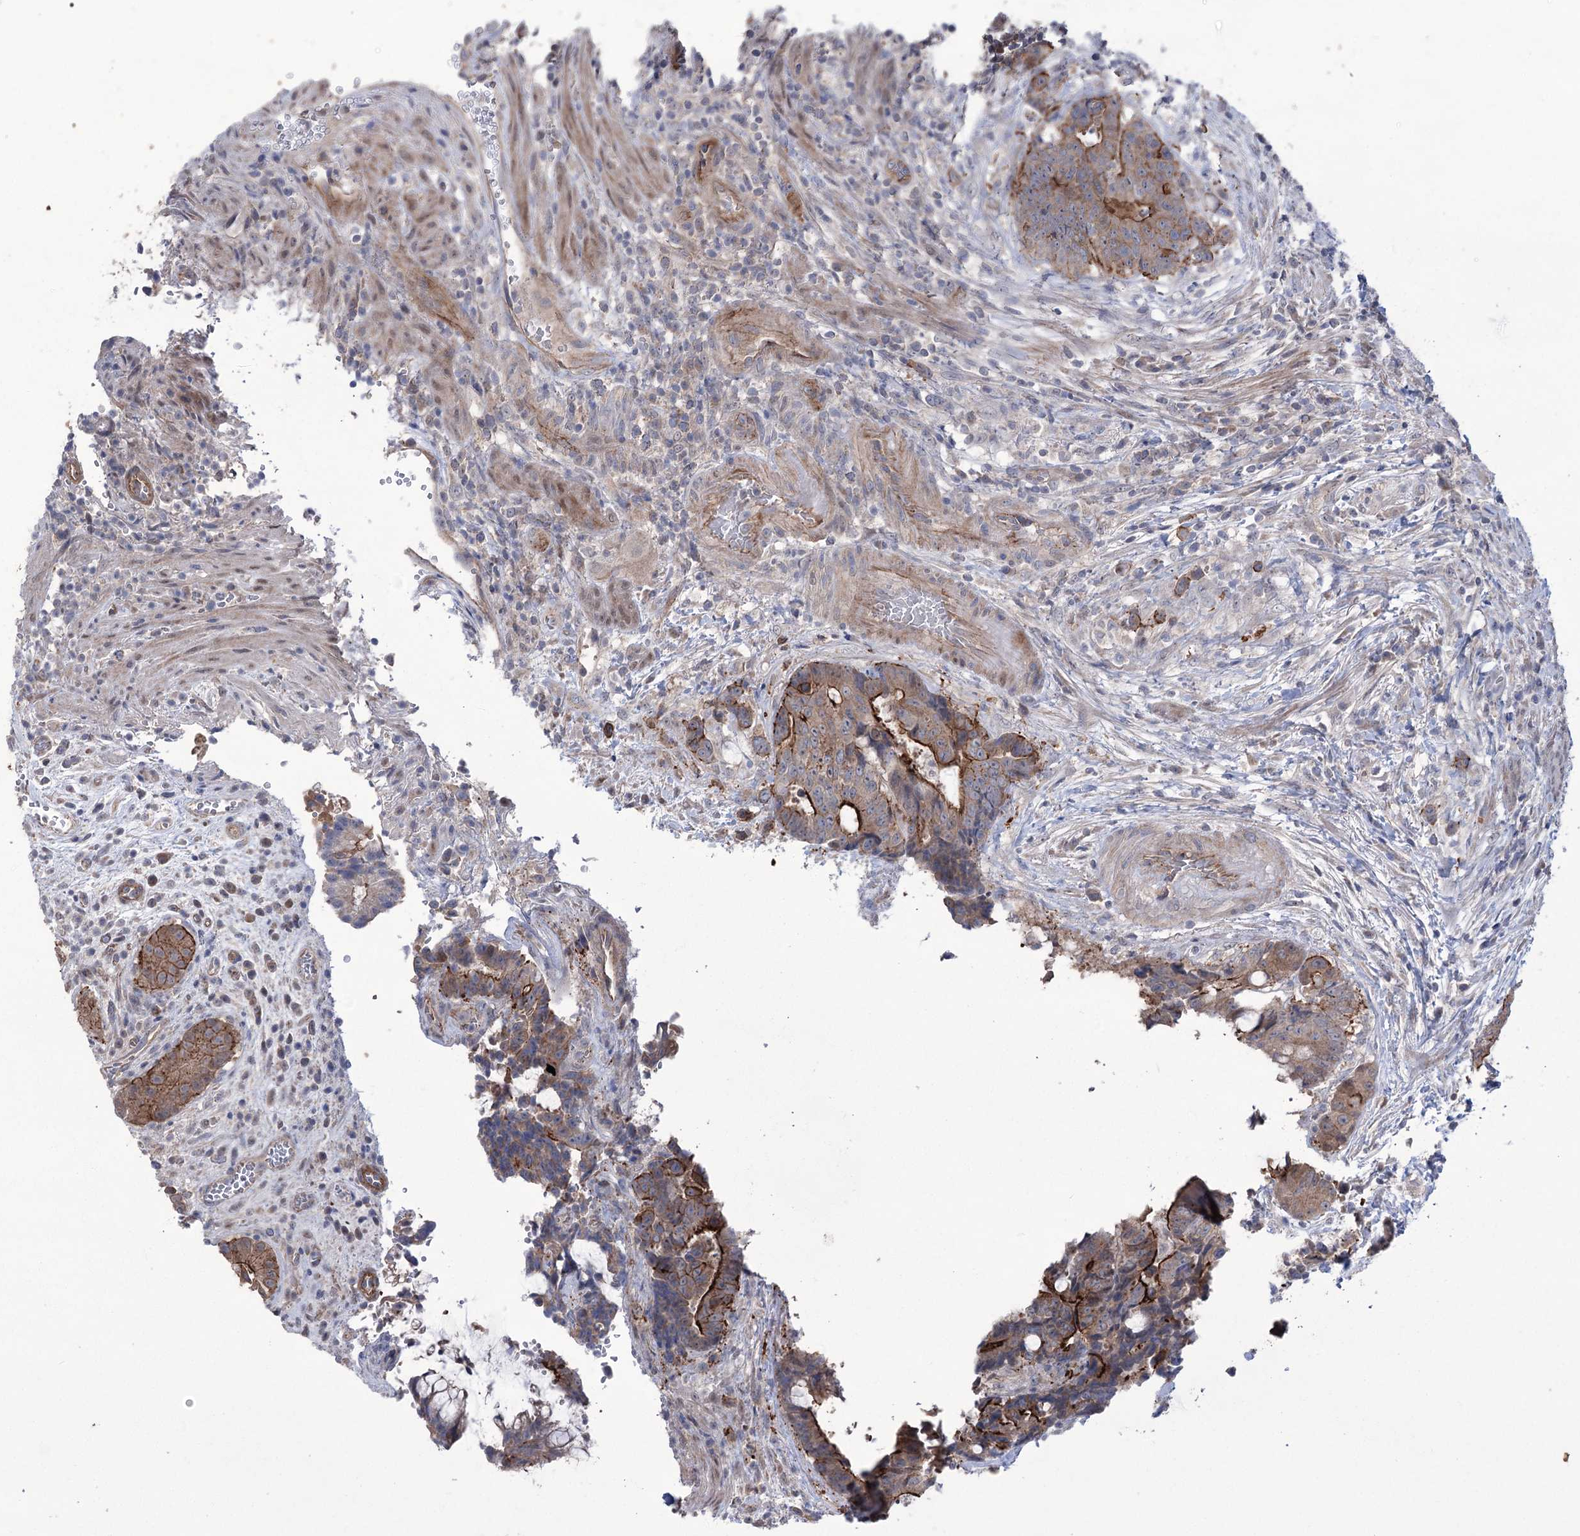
{"staining": {"intensity": "strong", "quantity": "25%-75%", "location": "cytoplasmic/membranous"}, "tissue": "colorectal cancer", "cell_type": "Tumor cells", "image_type": "cancer", "snomed": [{"axis": "morphology", "description": "Adenocarcinoma, NOS"}, {"axis": "topography", "description": "Rectum"}], "caption": "Human colorectal cancer (adenocarcinoma) stained with a brown dye shows strong cytoplasmic/membranous positive positivity in about 25%-75% of tumor cells.", "gene": "TRIM71", "patient": {"sex": "male", "age": 69}}